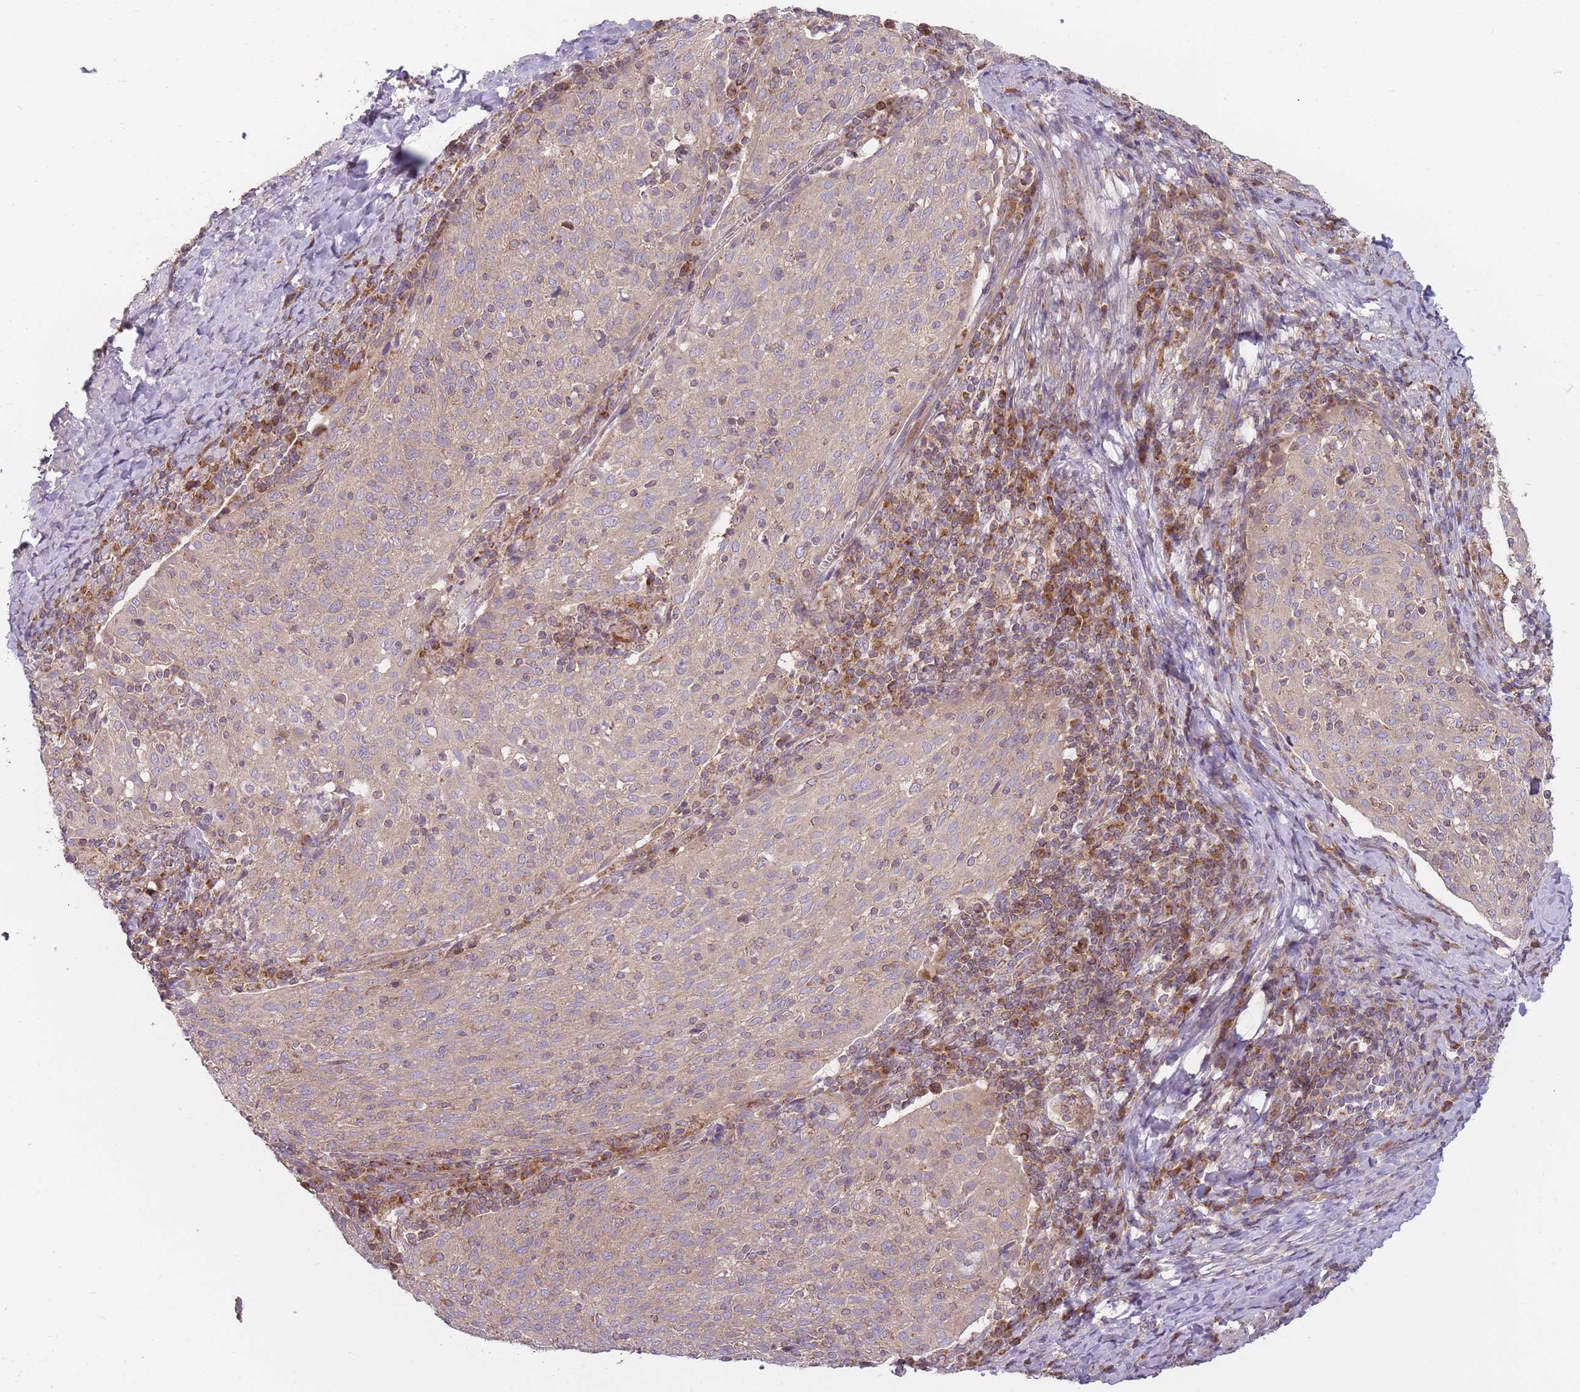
{"staining": {"intensity": "weak", "quantity": "<25%", "location": "cytoplasmic/membranous"}, "tissue": "cervical cancer", "cell_type": "Tumor cells", "image_type": "cancer", "snomed": [{"axis": "morphology", "description": "Squamous cell carcinoma, NOS"}, {"axis": "topography", "description": "Cervix"}], "caption": "Human cervical squamous cell carcinoma stained for a protein using immunohistochemistry exhibits no staining in tumor cells.", "gene": "NDUFA9", "patient": {"sex": "female", "age": 52}}